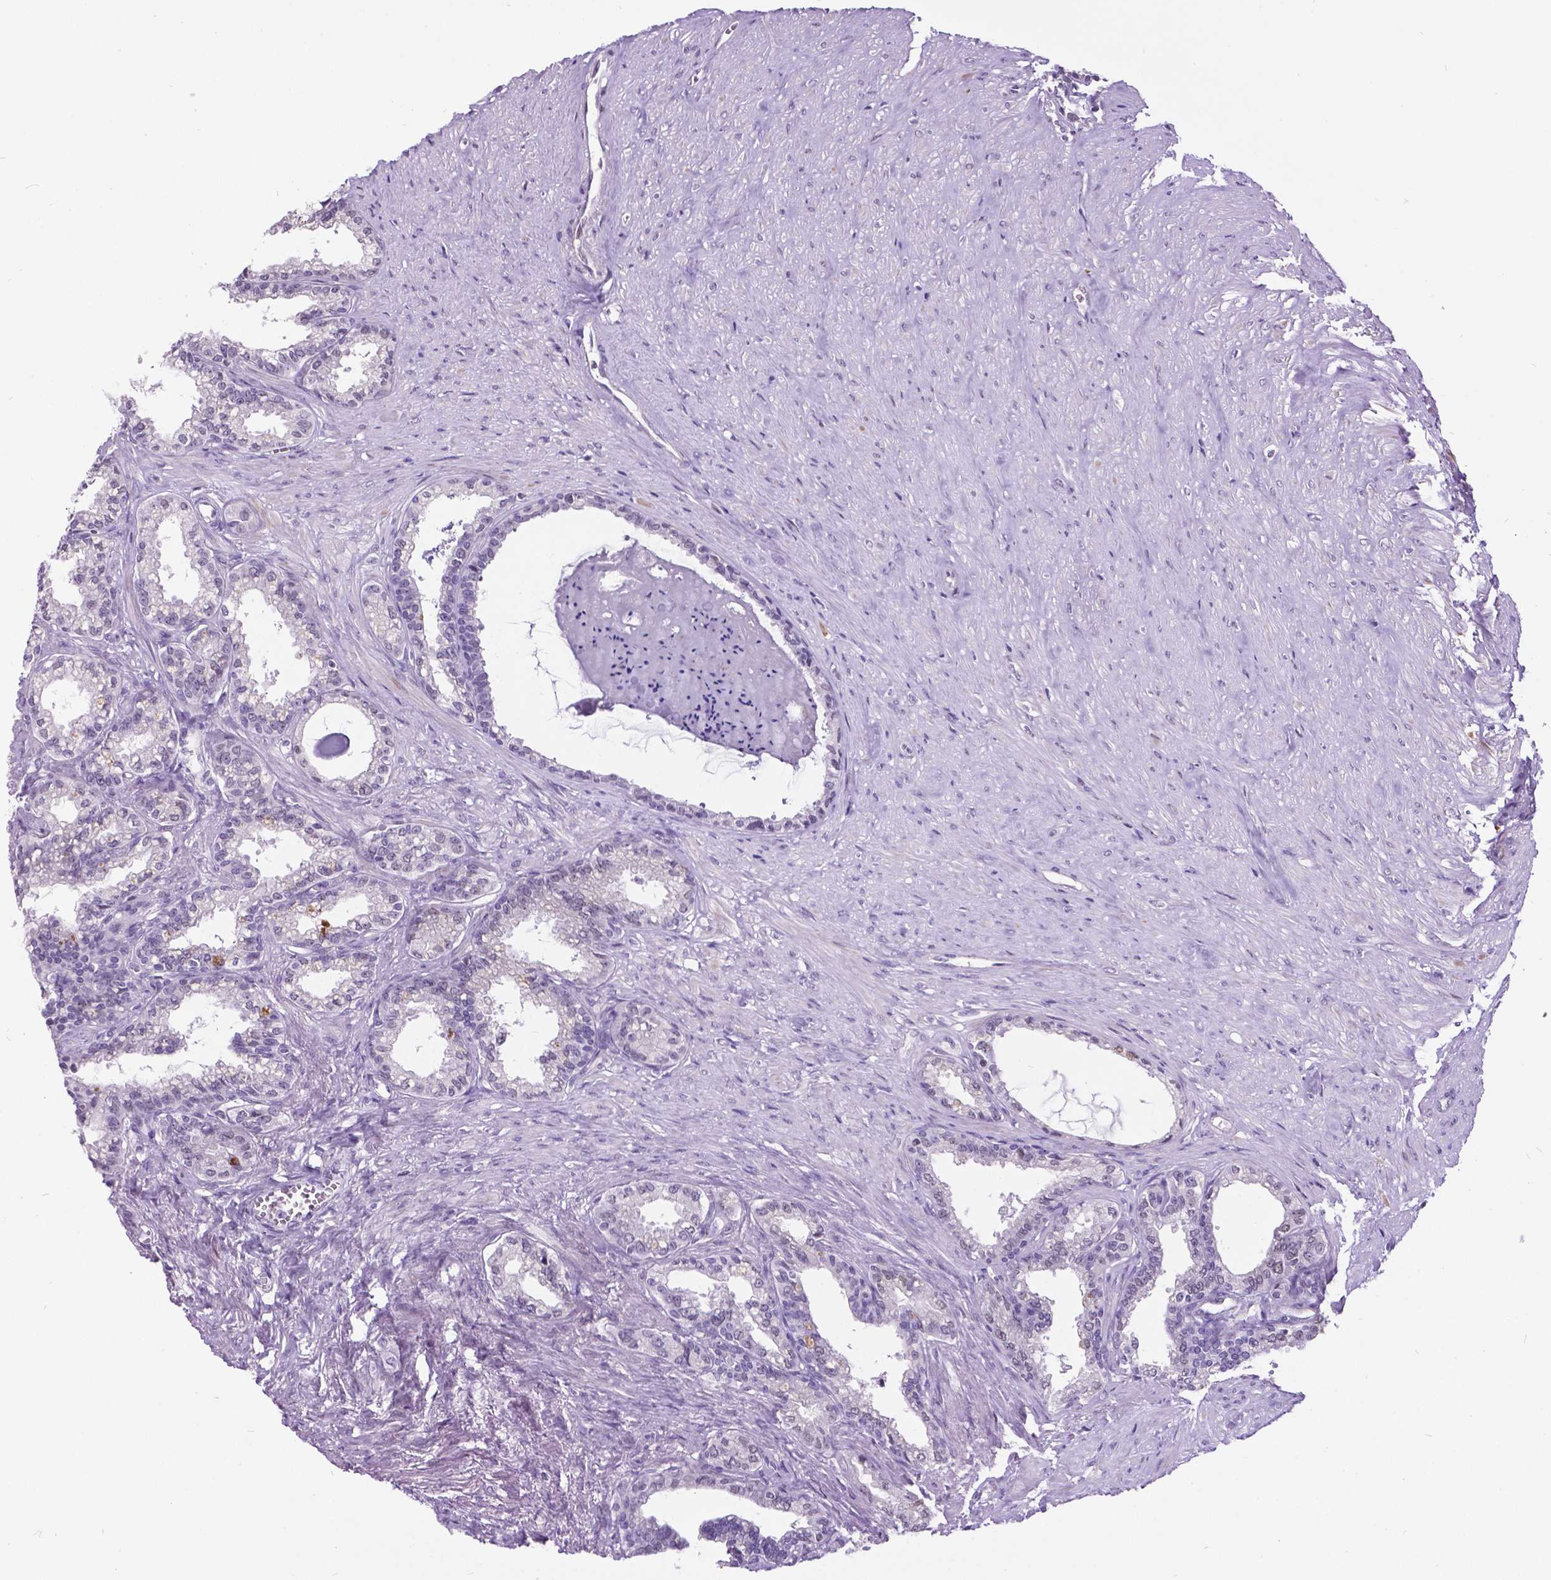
{"staining": {"intensity": "negative", "quantity": "none", "location": "none"}, "tissue": "seminal vesicle", "cell_type": "Glandular cells", "image_type": "normal", "snomed": [{"axis": "morphology", "description": "Normal tissue, NOS"}, {"axis": "morphology", "description": "Urothelial carcinoma, NOS"}, {"axis": "topography", "description": "Urinary bladder"}, {"axis": "topography", "description": "Seminal veicle"}], "caption": "DAB immunohistochemical staining of benign seminal vesicle shows no significant staining in glandular cells. (DAB (3,3'-diaminobenzidine) IHC with hematoxylin counter stain).", "gene": "DPF3", "patient": {"sex": "male", "age": 76}}